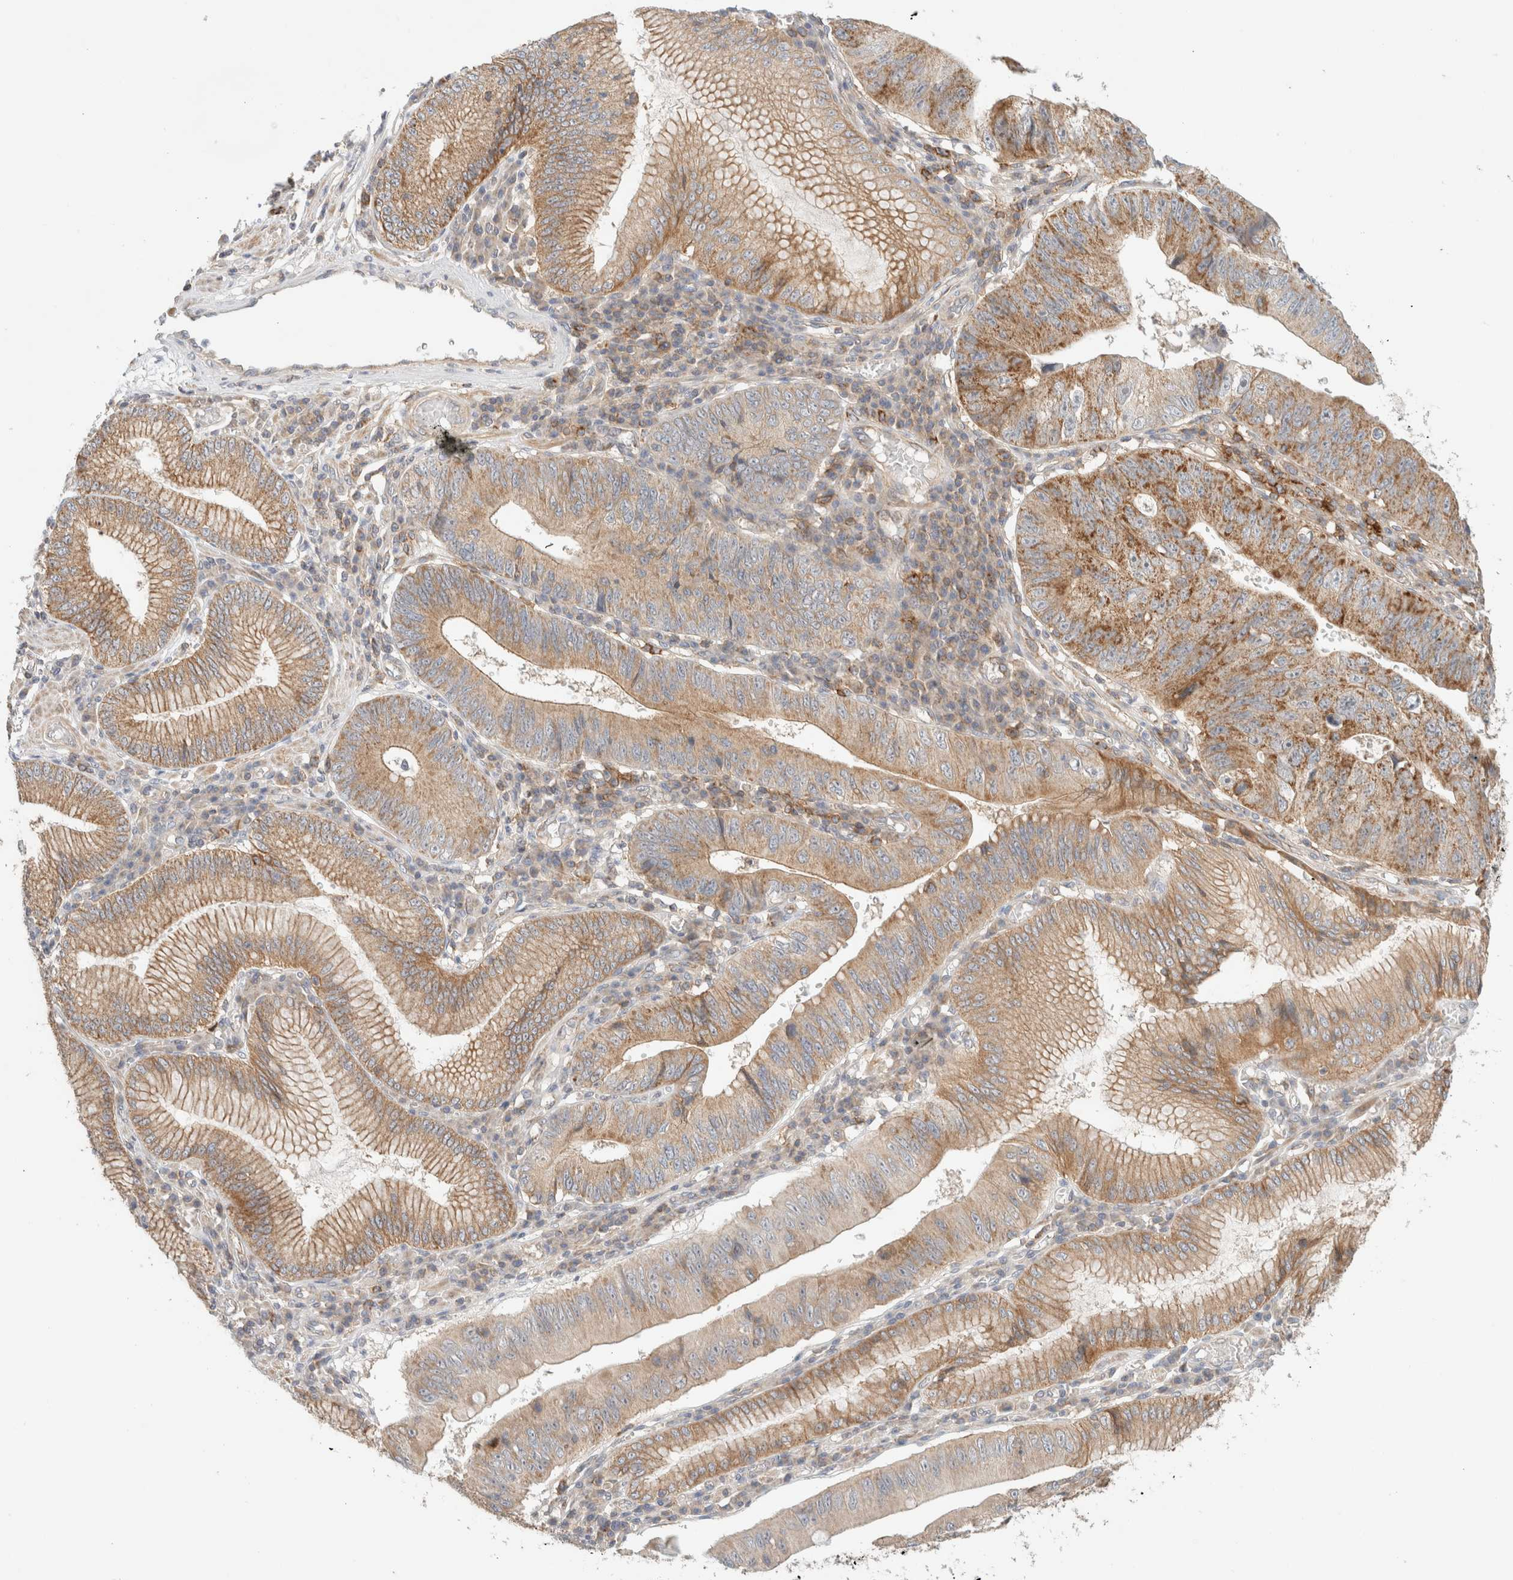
{"staining": {"intensity": "moderate", "quantity": ">75%", "location": "cytoplasmic/membranous"}, "tissue": "stomach cancer", "cell_type": "Tumor cells", "image_type": "cancer", "snomed": [{"axis": "morphology", "description": "Adenocarcinoma, NOS"}, {"axis": "topography", "description": "Stomach"}], "caption": "Stomach cancer was stained to show a protein in brown. There is medium levels of moderate cytoplasmic/membranous positivity in about >75% of tumor cells.", "gene": "MRM3", "patient": {"sex": "male", "age": 59}}